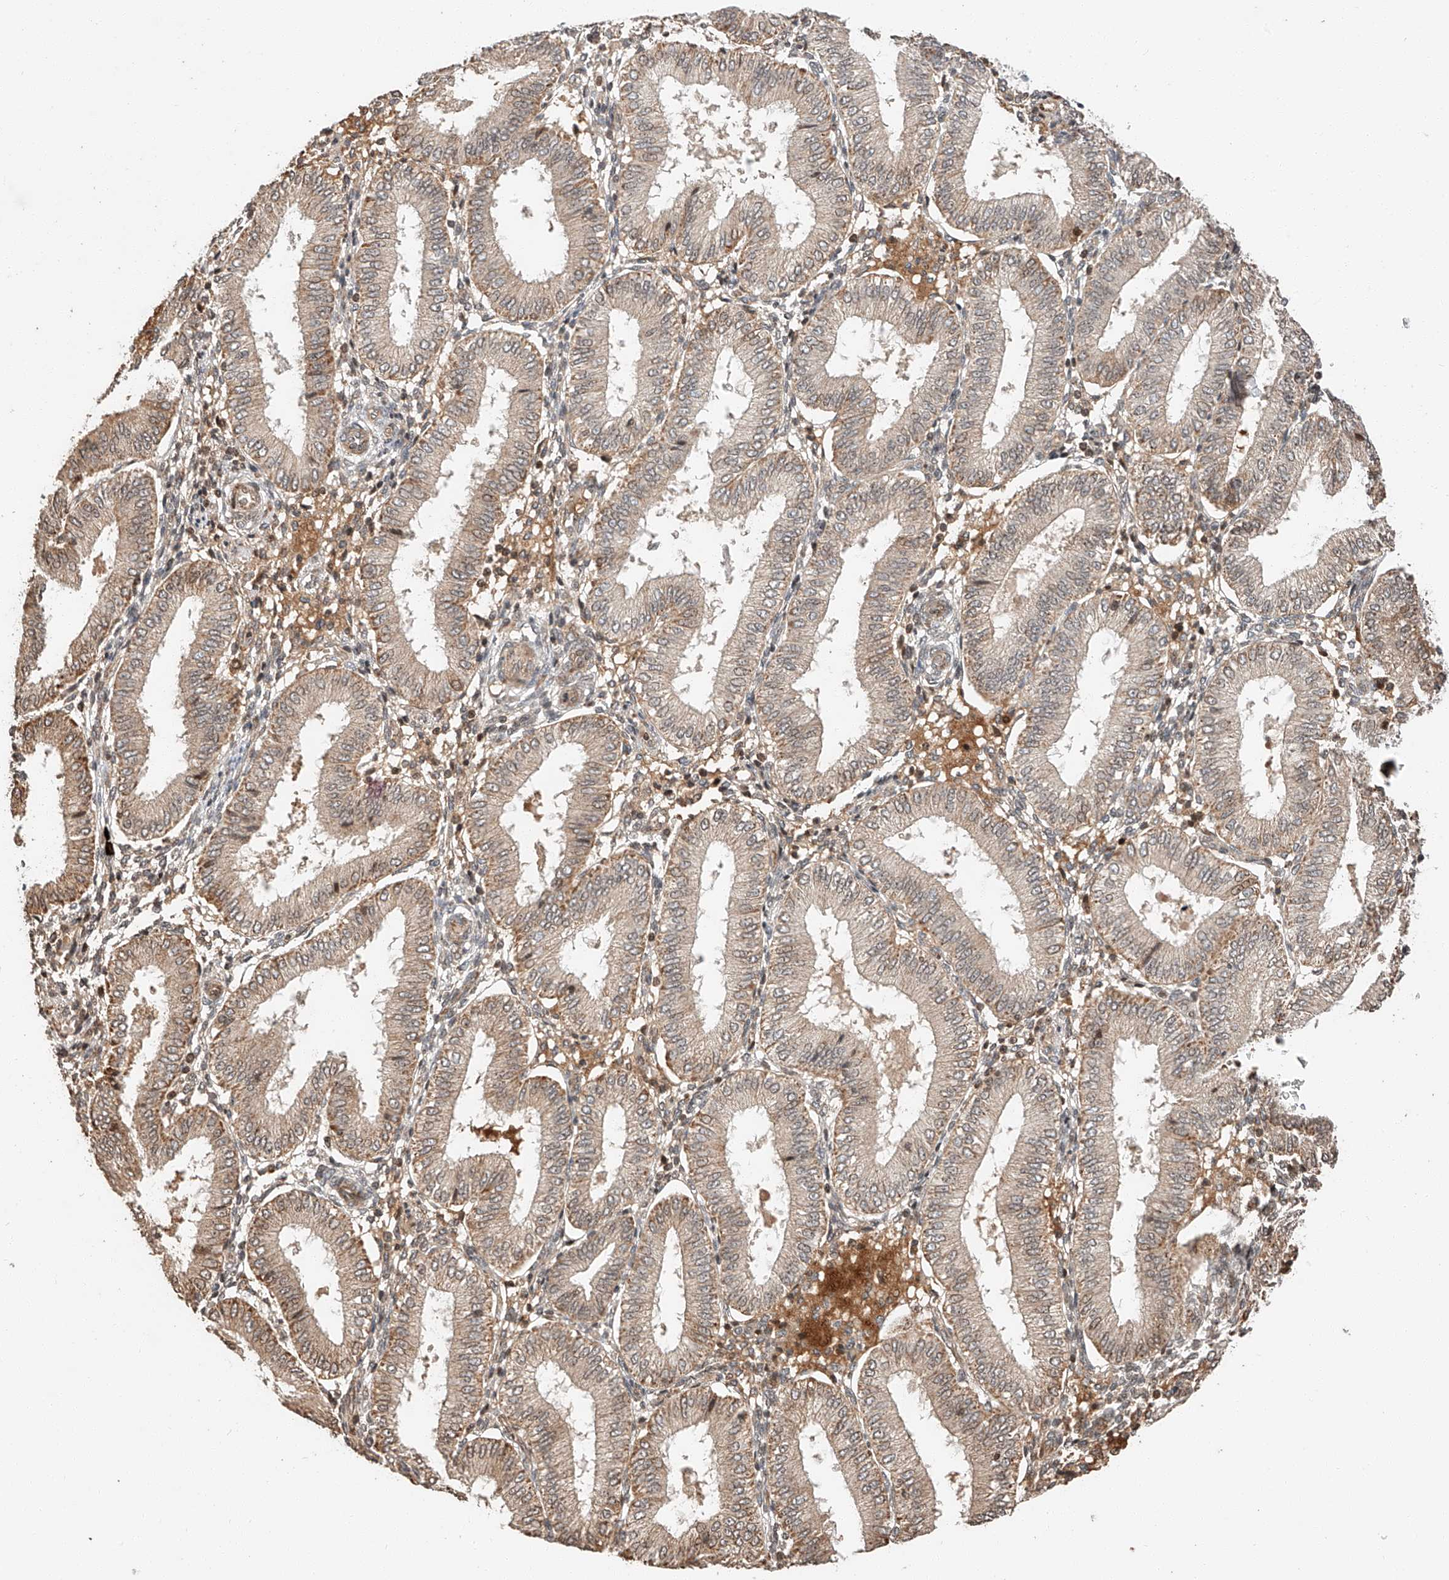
{"staining": {"intensity": "weak", "quantity": "25%-75%", "location": "cytoplasmic/membranous"}, "tissue": "endometrium", "cell_type": "Cells in endometrial stroma", "image_type": "normal", "snomed": [{"axis": "morphology", "description": "Normal tissue, NOS"}, {"axis": "topography", "description": "Endometrium"}], "caption": "Immunohistochemistry (IHC) of normal human endometrium exhibits low levels of weak cytoplasmic/membranous positivity in approximately 25%-75% of cells in endometrial stroma. The protein of interest is stained brown, and the nuclei are stained in blue (DAB IHC with brightfield microscopy, high magnification).", "gene": "ARHGAP33", "patient": {"sex": "female", "age": 39}}